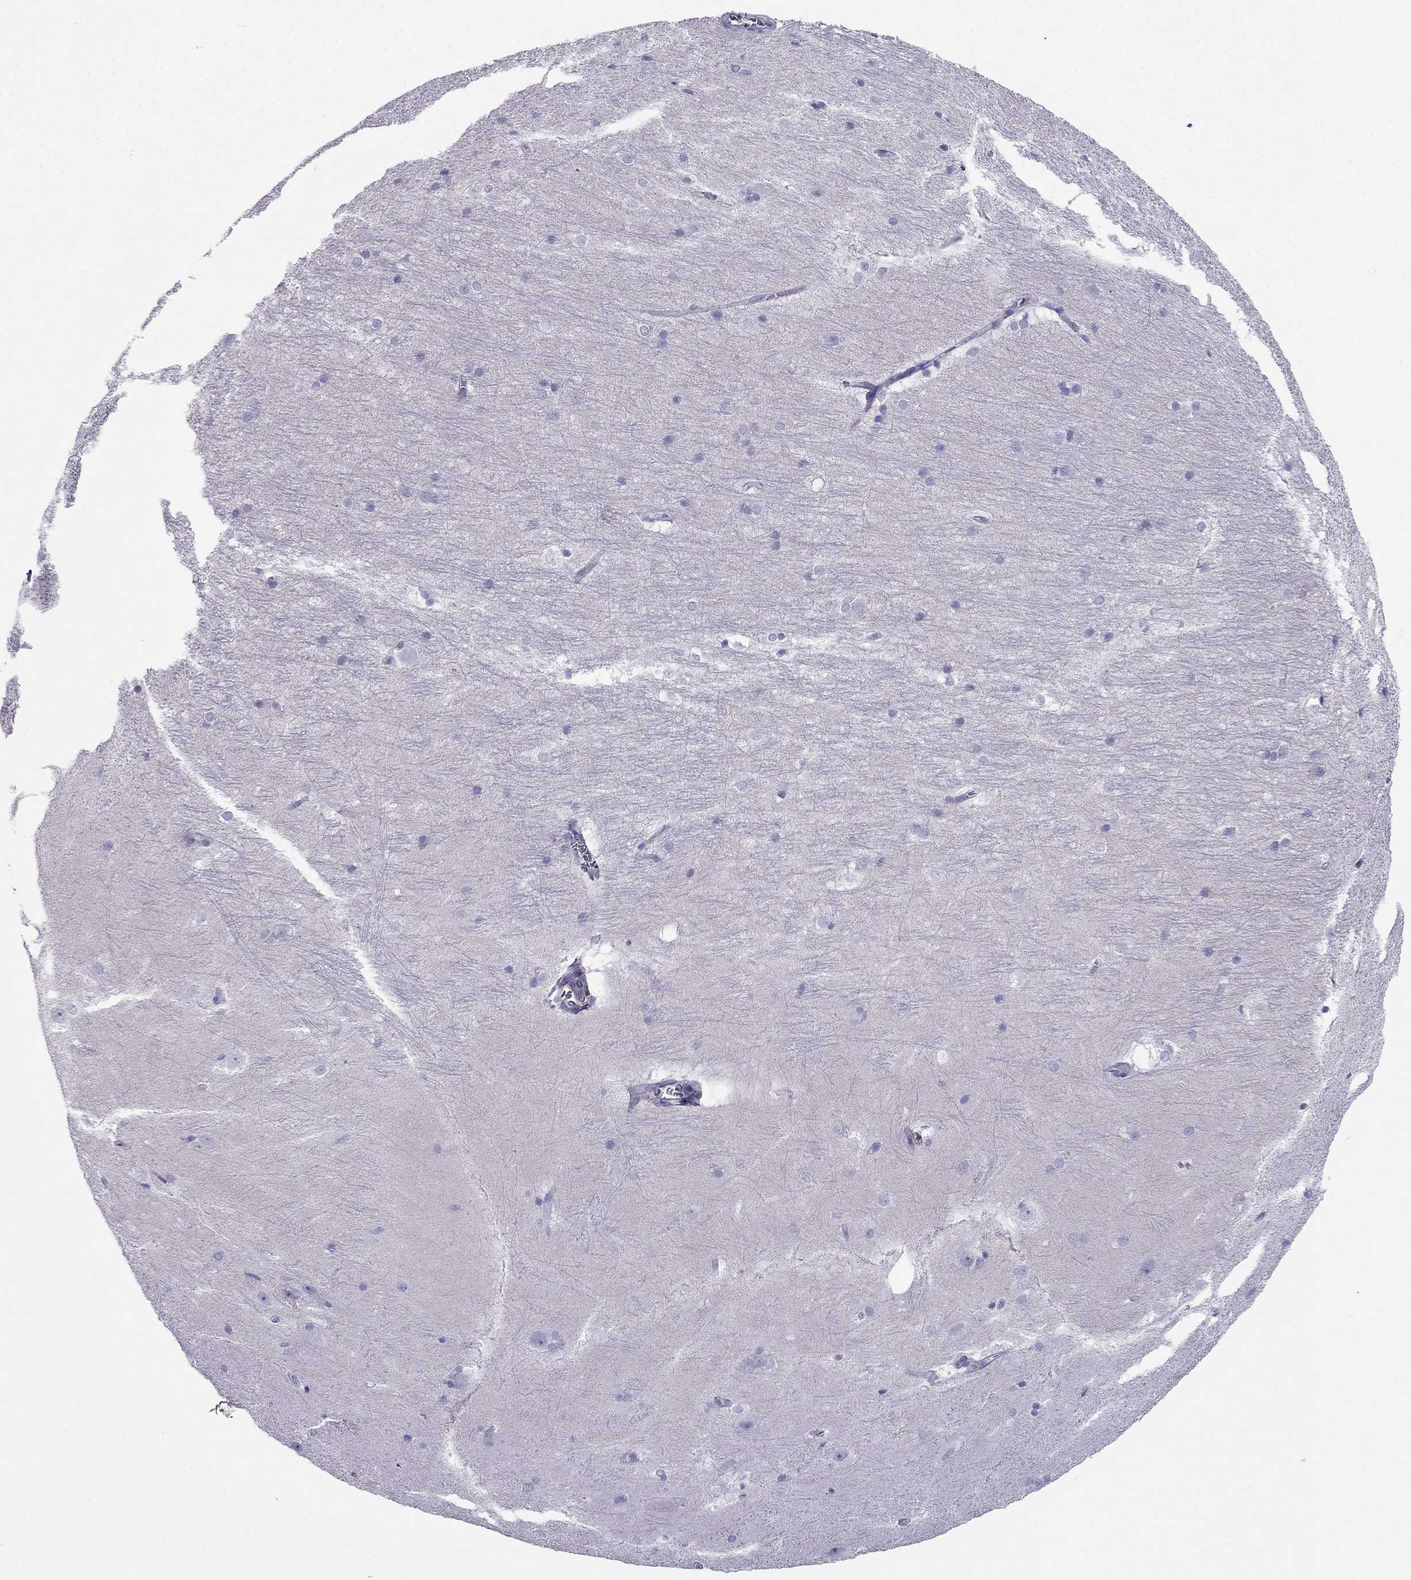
{"staining": {"intensity": "negative", "quantity": "none", "location": "none"}, "tissue": "hippocampus", "cell_type": "Glial cells", "image_type": "normal", "snomed": [{"axis": "morphology", "description": "Normal tissue, NOS"}, {"axis": "topography", "description": "Cerebral cortex"}, {"axis": "topography", "description": "Hippocampus"}], "caption": "This is an IHC histopathology image of normal hippocampus. There is no expression in glial cells.", "gene": "TBC1D21", "patient": {"sex": "female", "age": 19}}